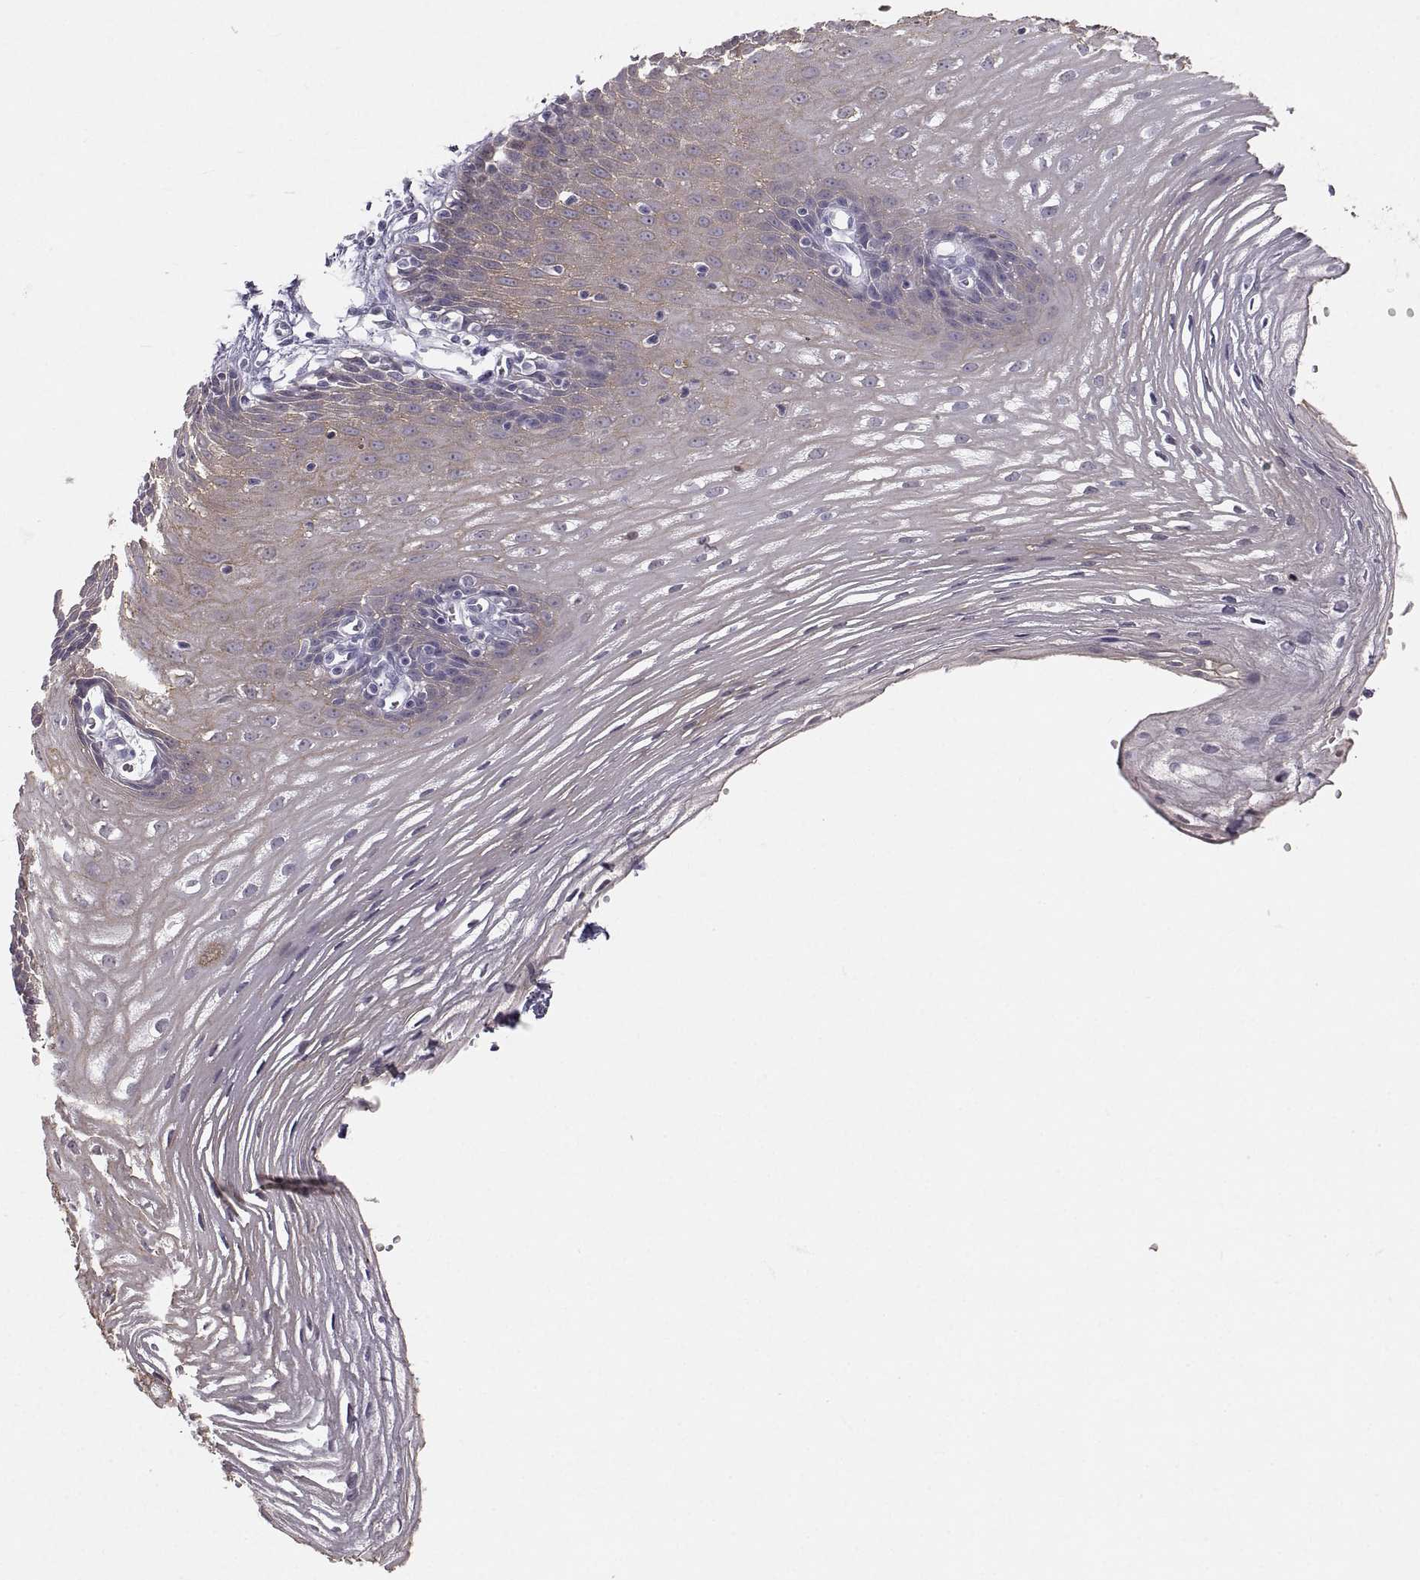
{"staining": {"intensity": "weak", "quantity": "25%-75%", "location": "cytoplasmic/membranous"}, "tissue": "esophagus", "cell_type": "Squamous epithelial cells", "image_type": "normal", "snomed": [{"axis": "morphology", "description": "Normal tissue, NOS"}, {"axis": "topography", "description": "Esophagus"}], "caption": "Protein expression analysis of normal esophagus shows weak cytoplasmic/membranous expression in about 25%-75% of squamous epithelial cells.", "gene": "ZNF185", "patient": {"sex": "male", "age": 72}}